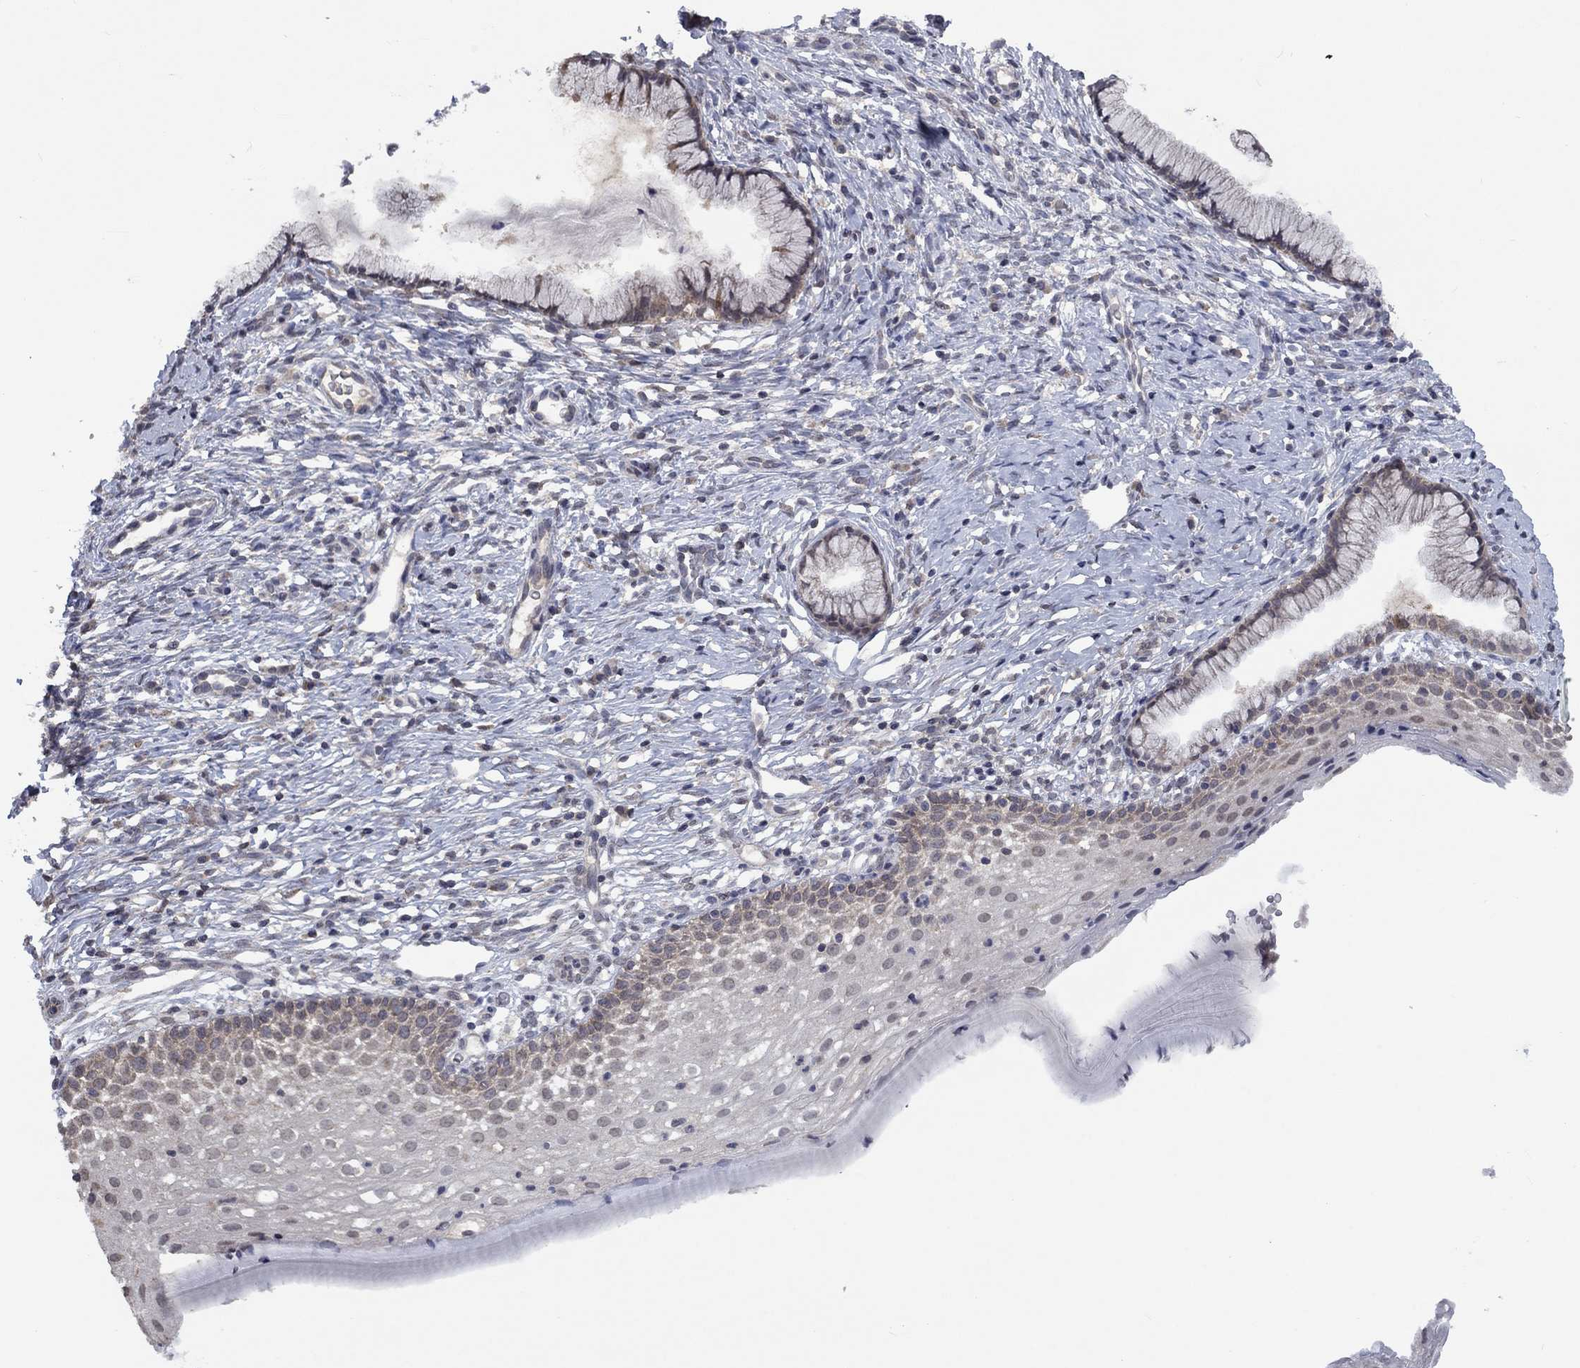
{"staining": {"intensity": "weak", "quantity": "<25%", "location": "cytoplasmic/membranous"}, "tissue": "cervix", "cell_type": "Glandular cells", "image_type": "normal", "snomed": [{"axis": "morphology", "description": "Normal tissue, NOS"}, {"axis": "topography", "description": "Cervix"}], "caption": "This photomicrograph is of unremarkable cervix stained with immunohistochemistry (IHC) to label a protein in brown with the nuclei are counter-stained blue. There is no positivity in glandular cells. Nuclei are stained in blue.", "gene": "SPATA33", "patient": {"sex": "female", "age": 39}}